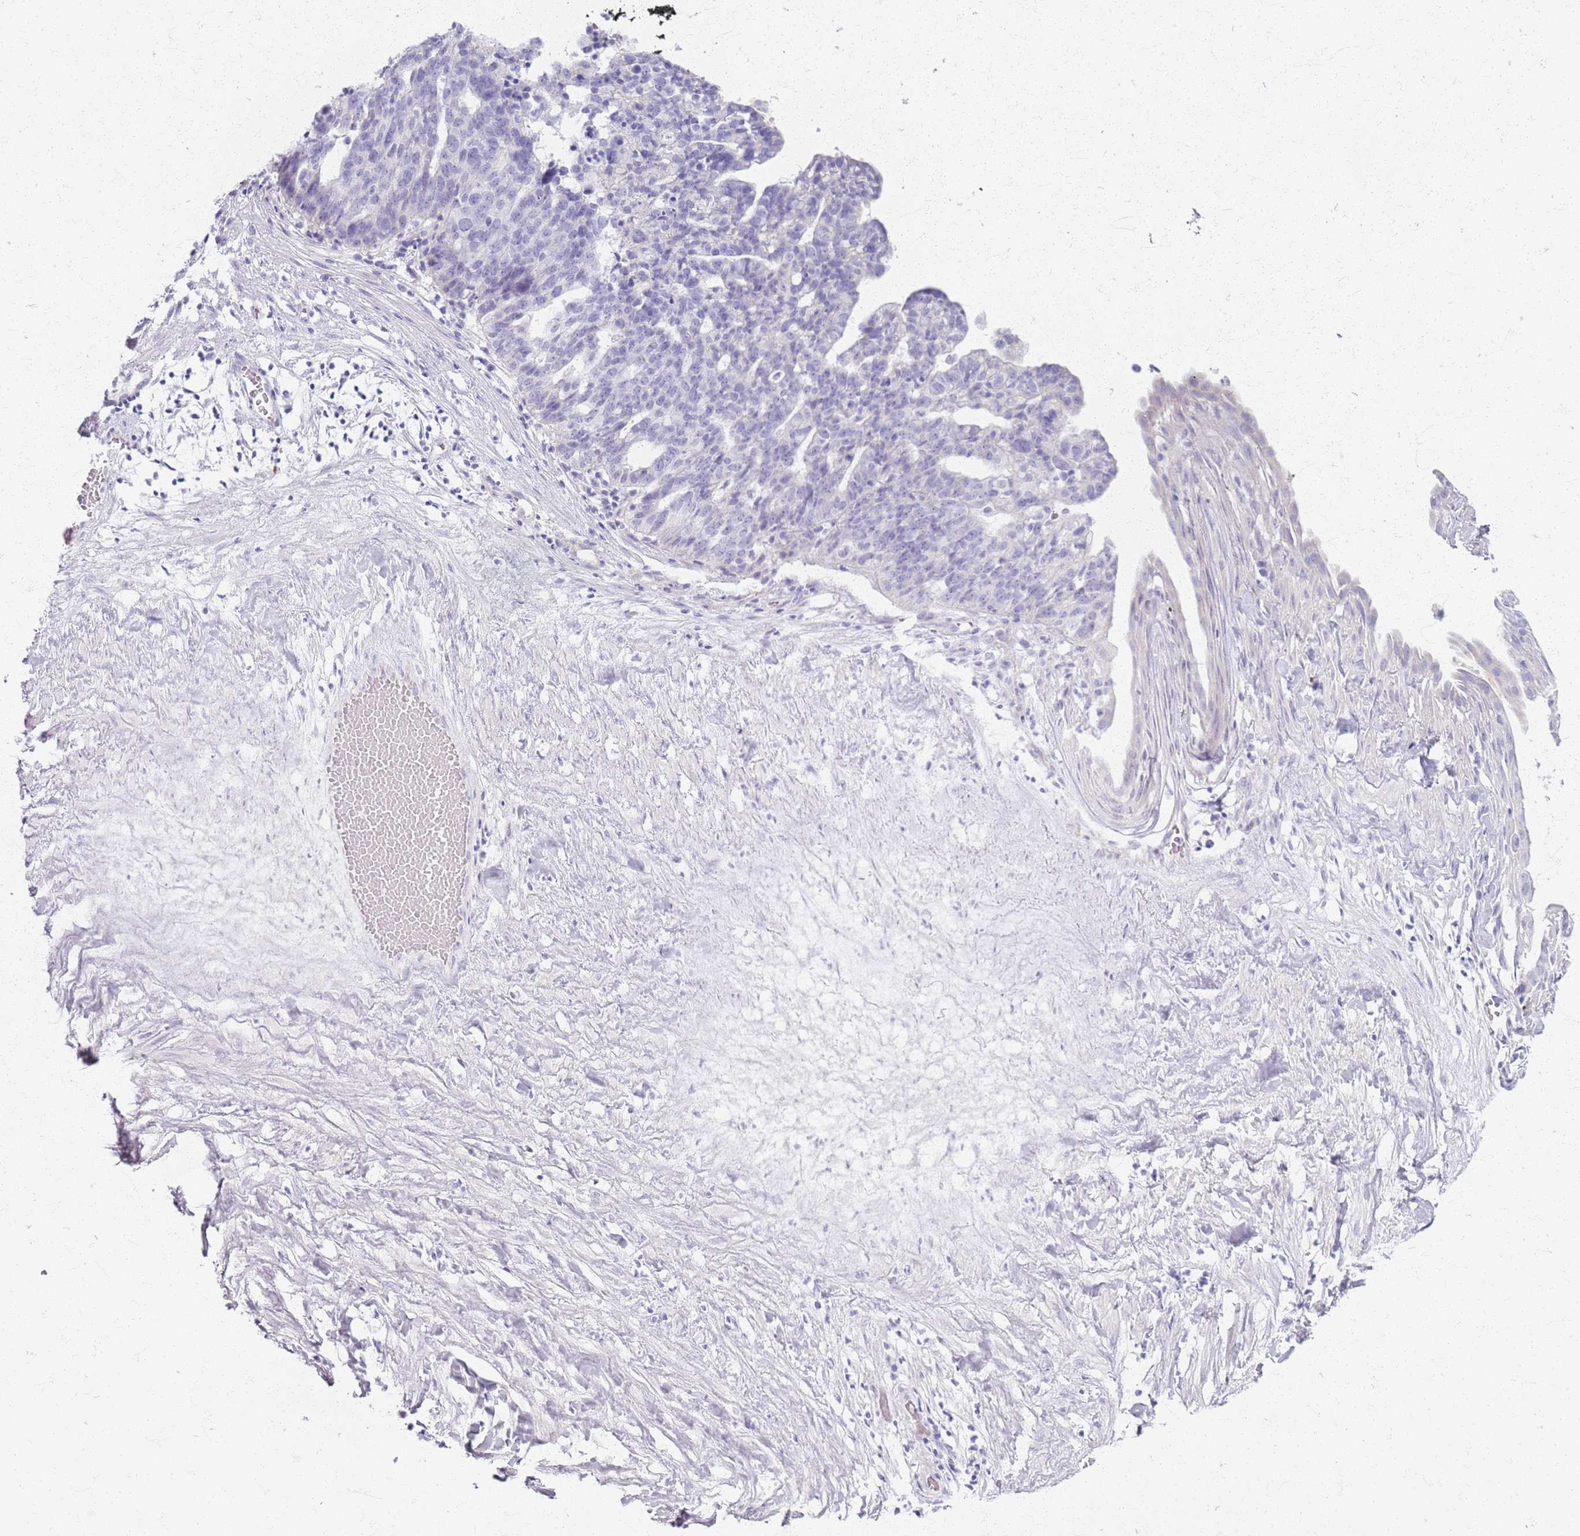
{"staining": {"intensity": "negative", "quantity": "none", "location": "none"}, "tissue": "ovarian cancer", "cell_type": "Tumor cells", "image_type": "cancer", "snomed": [{"axis": "morphology", "description": "Cystadenocarcinoma, serous, NOS"}, {"axis": "topography", "description": "Ovary"}], "caption": "Immunohistochemistry histopathology image of human ovarian cancer (serous cystadenocarcinoma) stained for a protein (brown), which displays no positivity in tumor cells.", "gene": "CSRP3", "patient": {"sex": "female", "age": 59}}